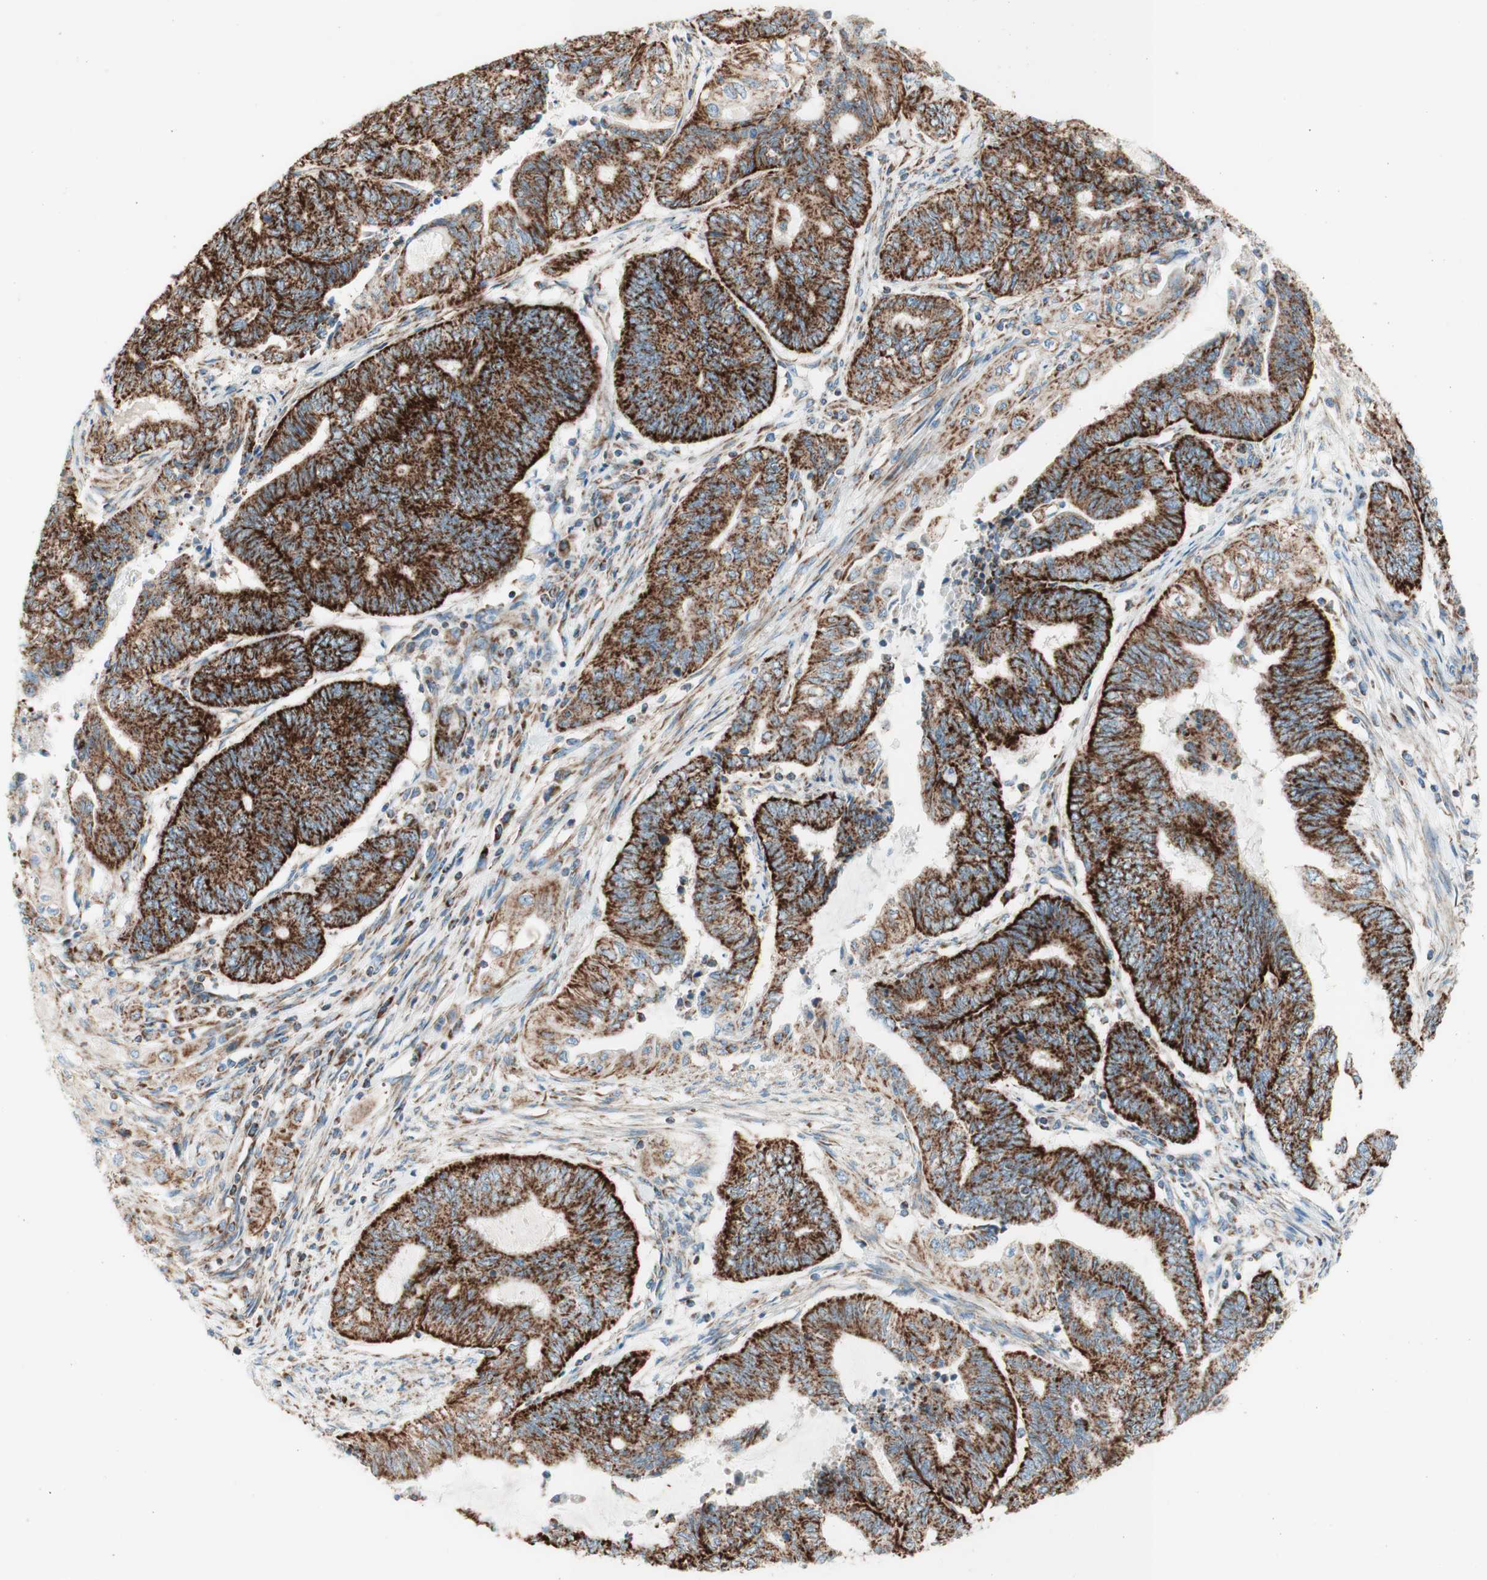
{"staining": {"intensity": "strong", "quantity": ">75%", "location": "cytoplasmic/membranous"}, "tissue": "endometrial cancer", "cell_type": "Tumor cells", "image_type": "cancer", "snomed": [{"axis": "morphology", "description": "Adenocarcinoma, NOS"}, {"axis": "topography", "description": "Uterus"}, {"axis": "topography", "description": "Endometrium"}], "caption": "Endometrial cancer stained with DAB (3,3'-diaminobenzidine) immunohistochemistry (IHC) reveals high levels of strong cytoplasmic/membranous positivity in about >75% of tumor cells. (Brightfield microscopy of DAB IHC at high magnification).", "gene": "TOMM20", "patient": {"sex": "female", "age": 70}}